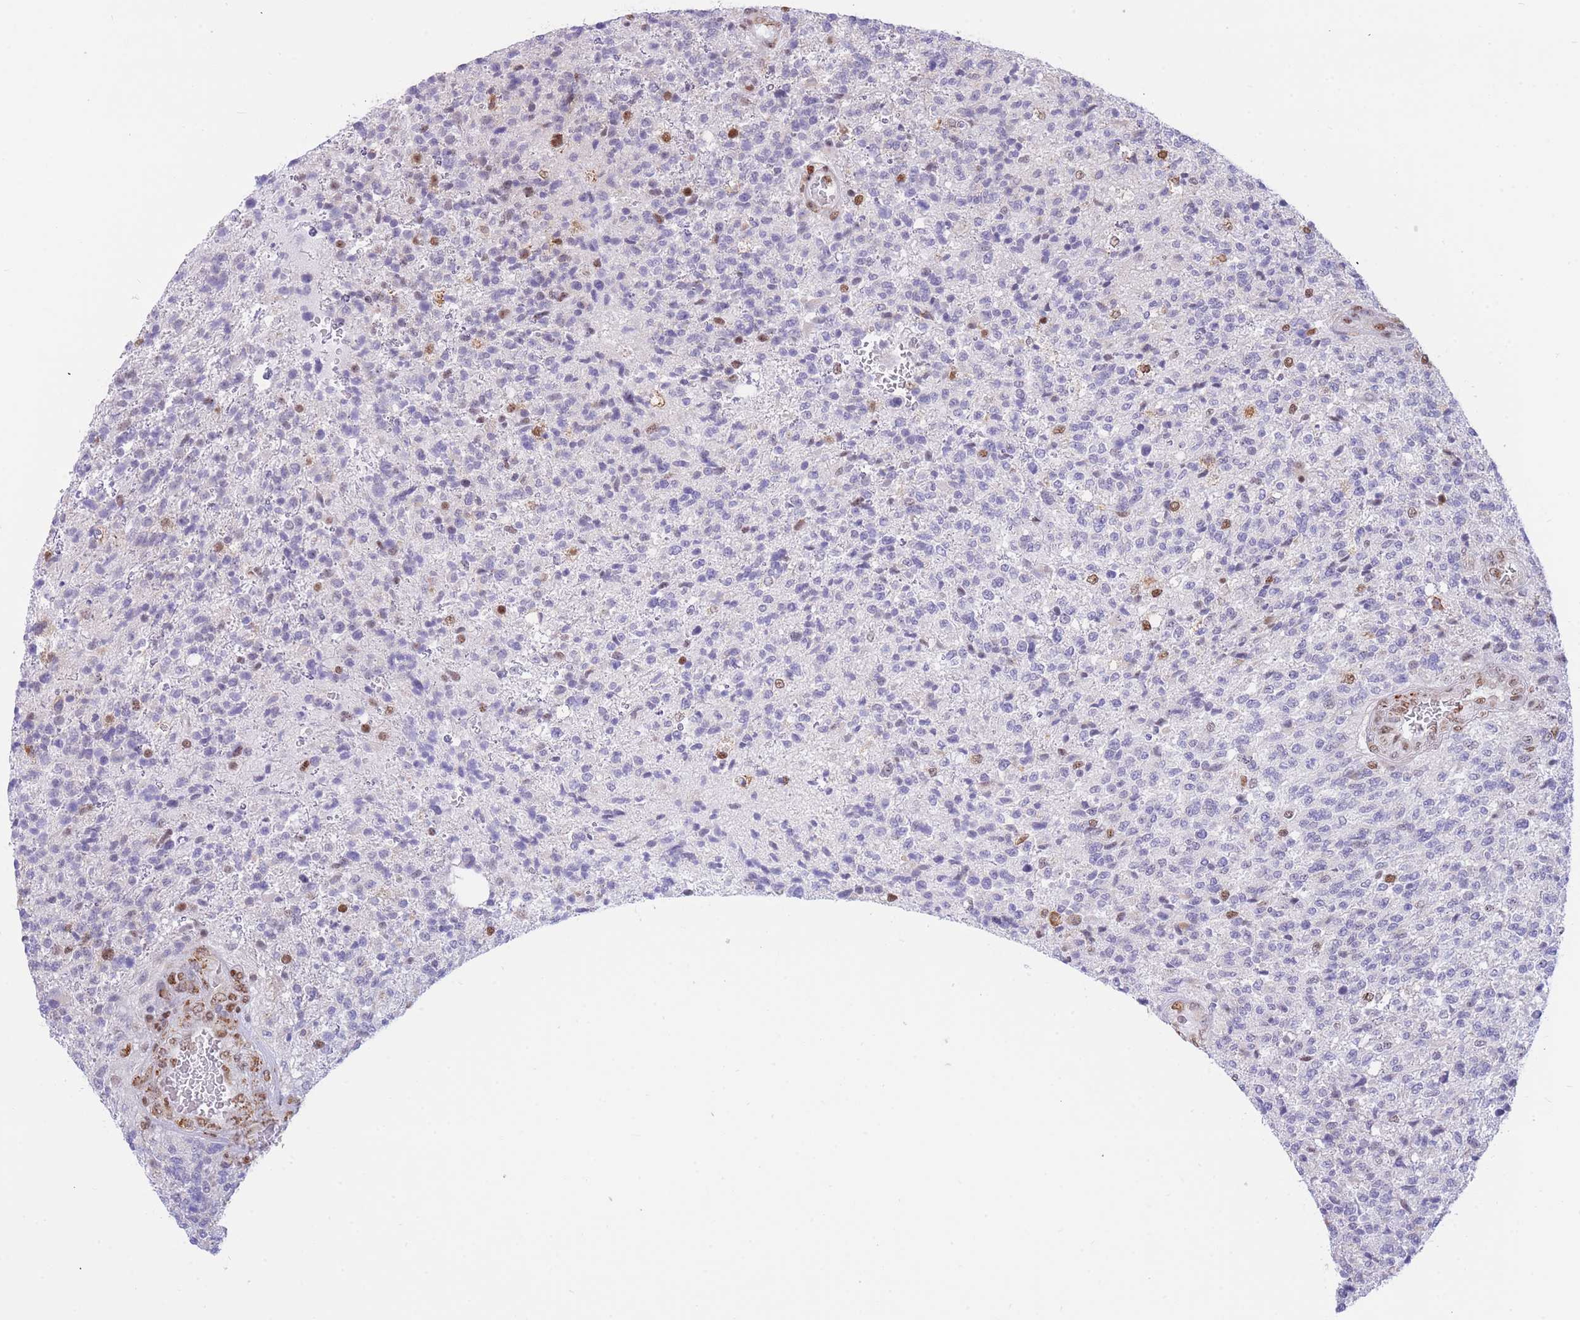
{"staining": {"intensity": "moderate", "quantity": "<25%", "location": "nuclear"}, "tissue": "glioma", "cell_type": "Tumor cells", "image_type": "cancer", "snomed": [{"axis": "morphology", "description": "Glioma, malignant, High grade"}, {"axis": "topography", "description": "Brain"}], "caption": "High-power microscopy captured an immunohistochemistry photomicrograph of glioma, revealing moderate nuclear staining in about <25% of tumor cells. The staining was performed using DAB (3,3'-diaminobenzidine) to visualize the protein expression in brown, while the nuclei were stained in blue with hematoxylin (Magnification: 20x).", "gene": "FAM153A", "patient": {"sex": "male", "age": 56}}